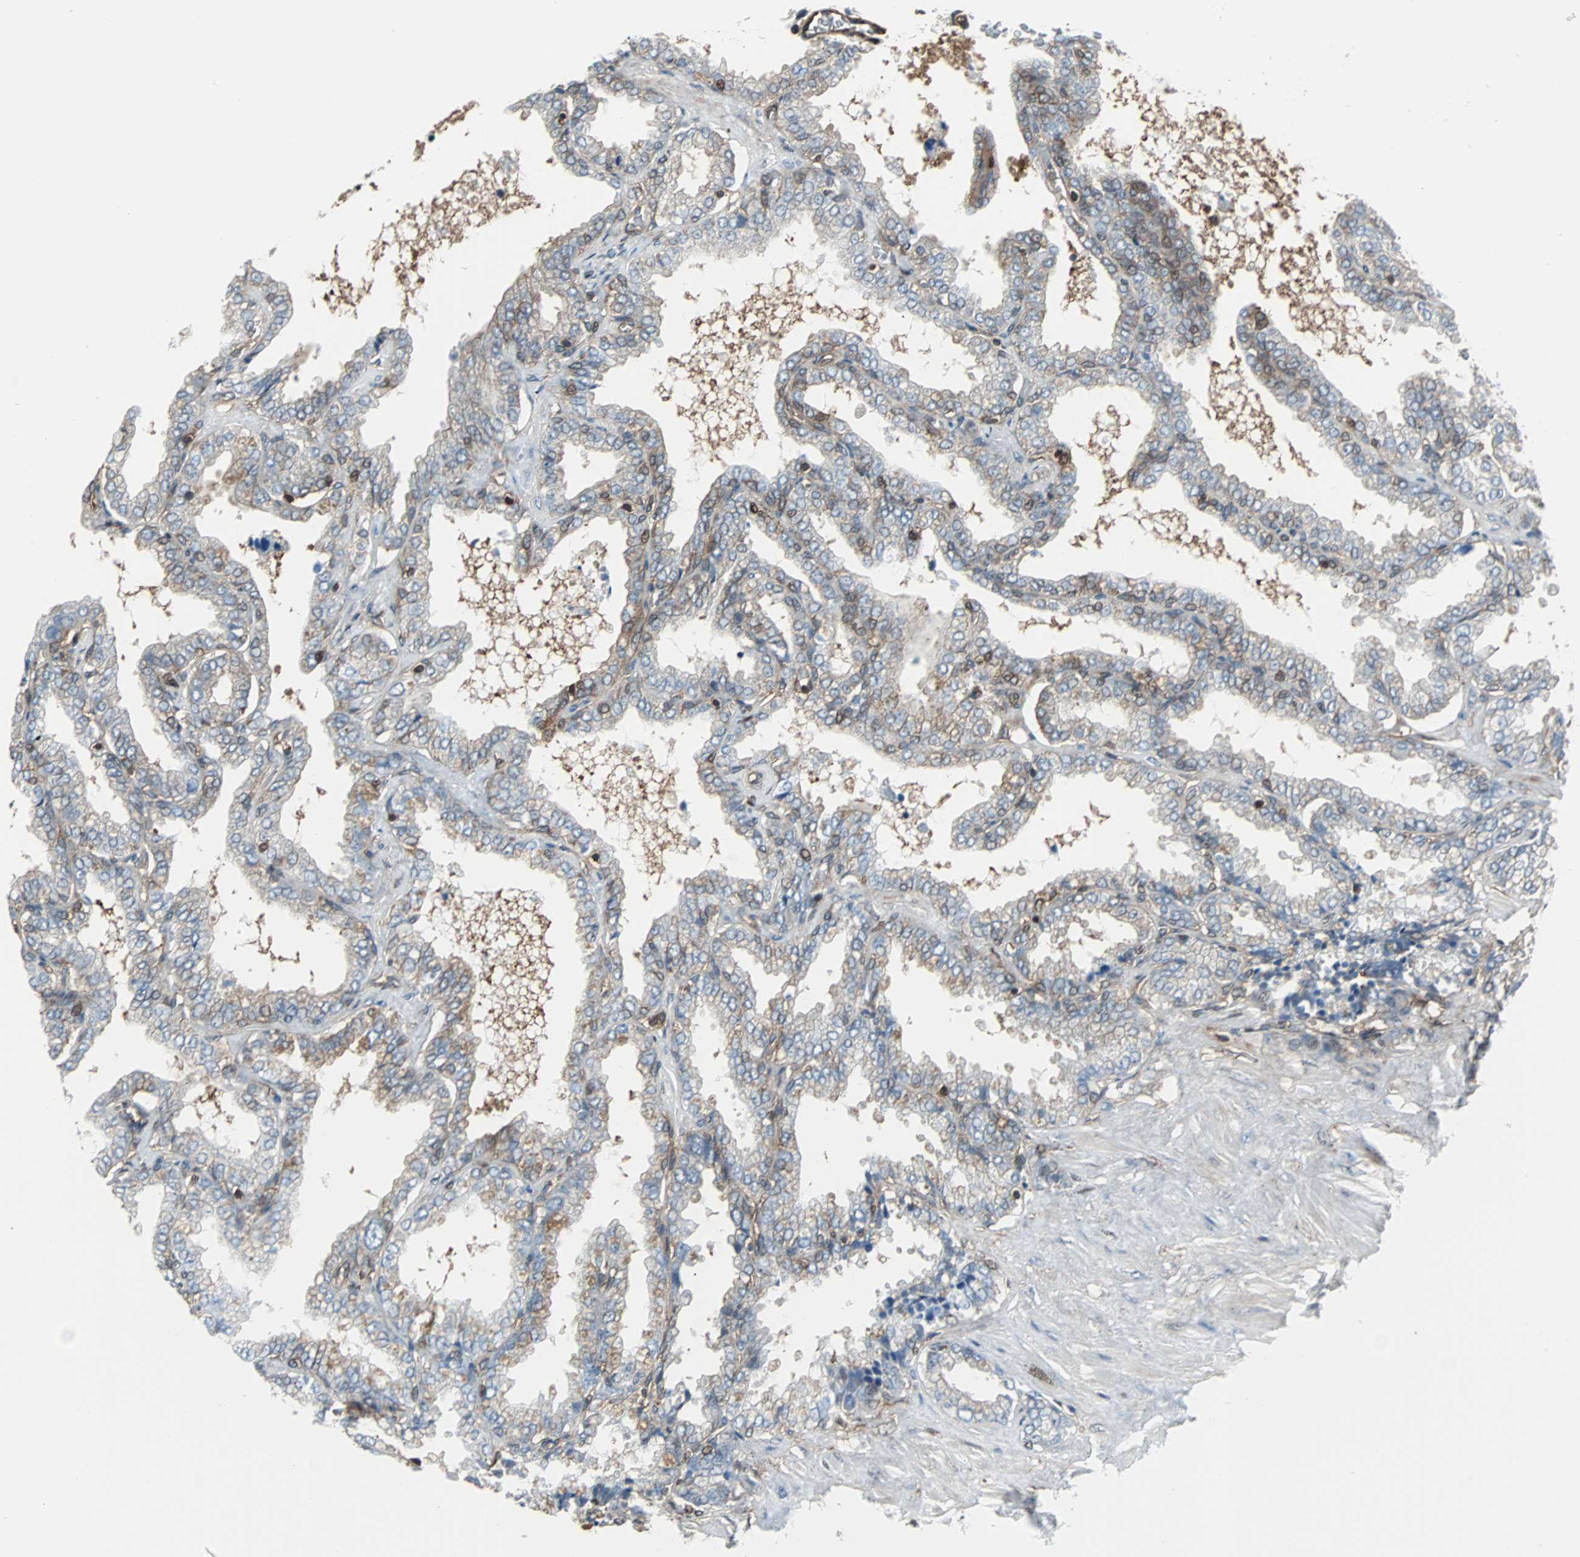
{"staining": {"intensity": "weak", "quantity": ">75%", "location": "cytoplasmic/membranous"}, "tissue": "seminal vesicle", "cell_type": "Glandular cells", "image_type": "normal", "snomed": [{"axis": "morphology", "description": "Normal tissue, NOS"}, {"axis": "topography", "description": "Seminal veicle"}], "caption": "Weak cytoplasmic/membranous expression is identified in approximately >75% of glandular cells in unremarkable seminal vesicle.", "gene": "RELA", "patient": {"sex": "male", "age": 46}}